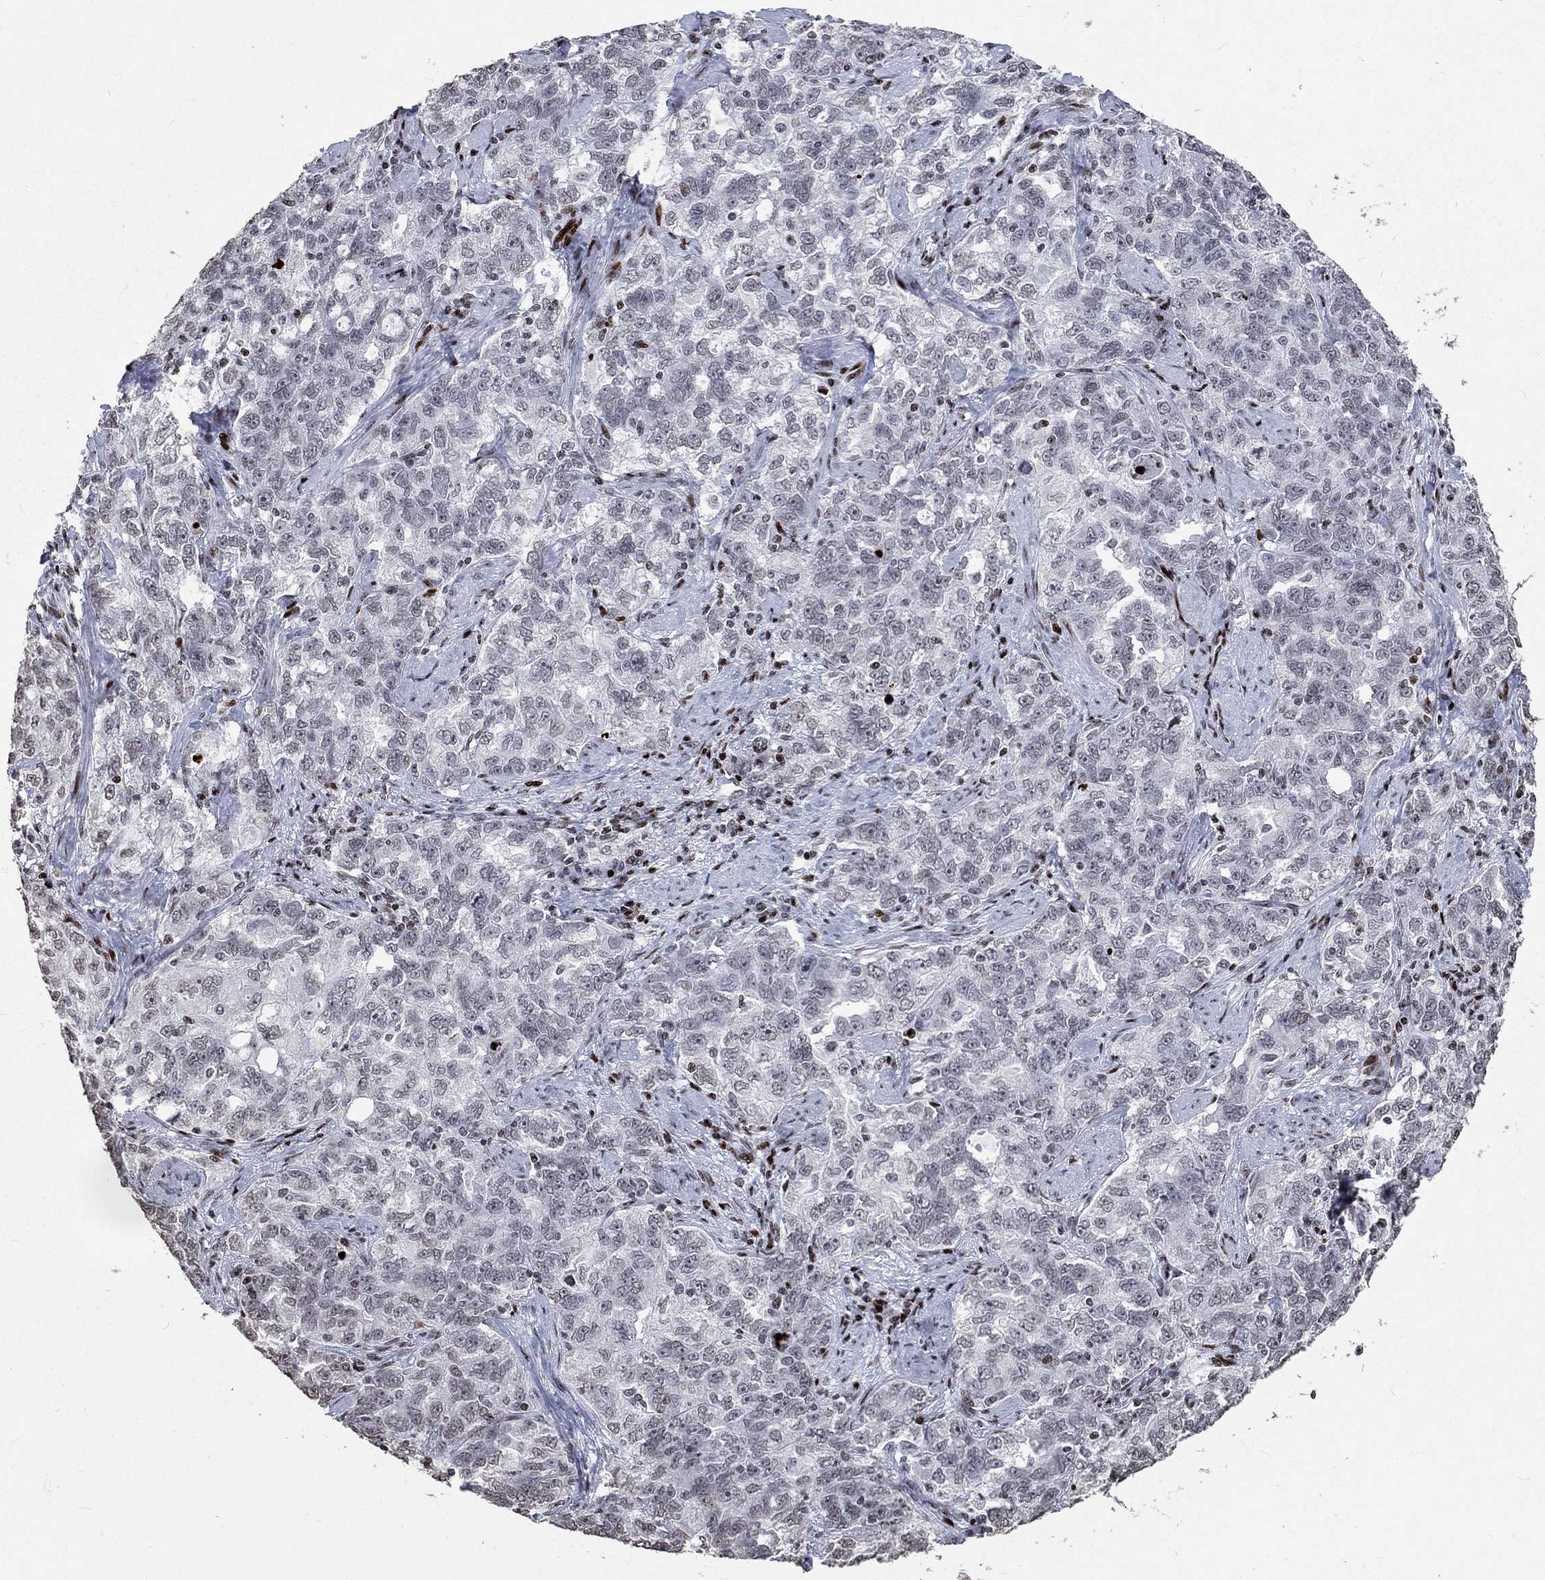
{"staining": {"intensity": "negative", "quantity": "none", "location": "none"}, "tissue": "ovarian cancer", "cell_type": "Tumor cells", "image_type": "cancer", "snomed": [{"axis": "morphology", "description": "Cystadenocarcinoma, serous, NOS"}, {"axis": "topography", "description": "Ovary"}], "caption": "Tumor cells are negative for brown protein staining in ovarian cancer (serous cystadenocarcinoma).", "gene": "SRSF3", "patient": {"sex": "female", "age": 51}}